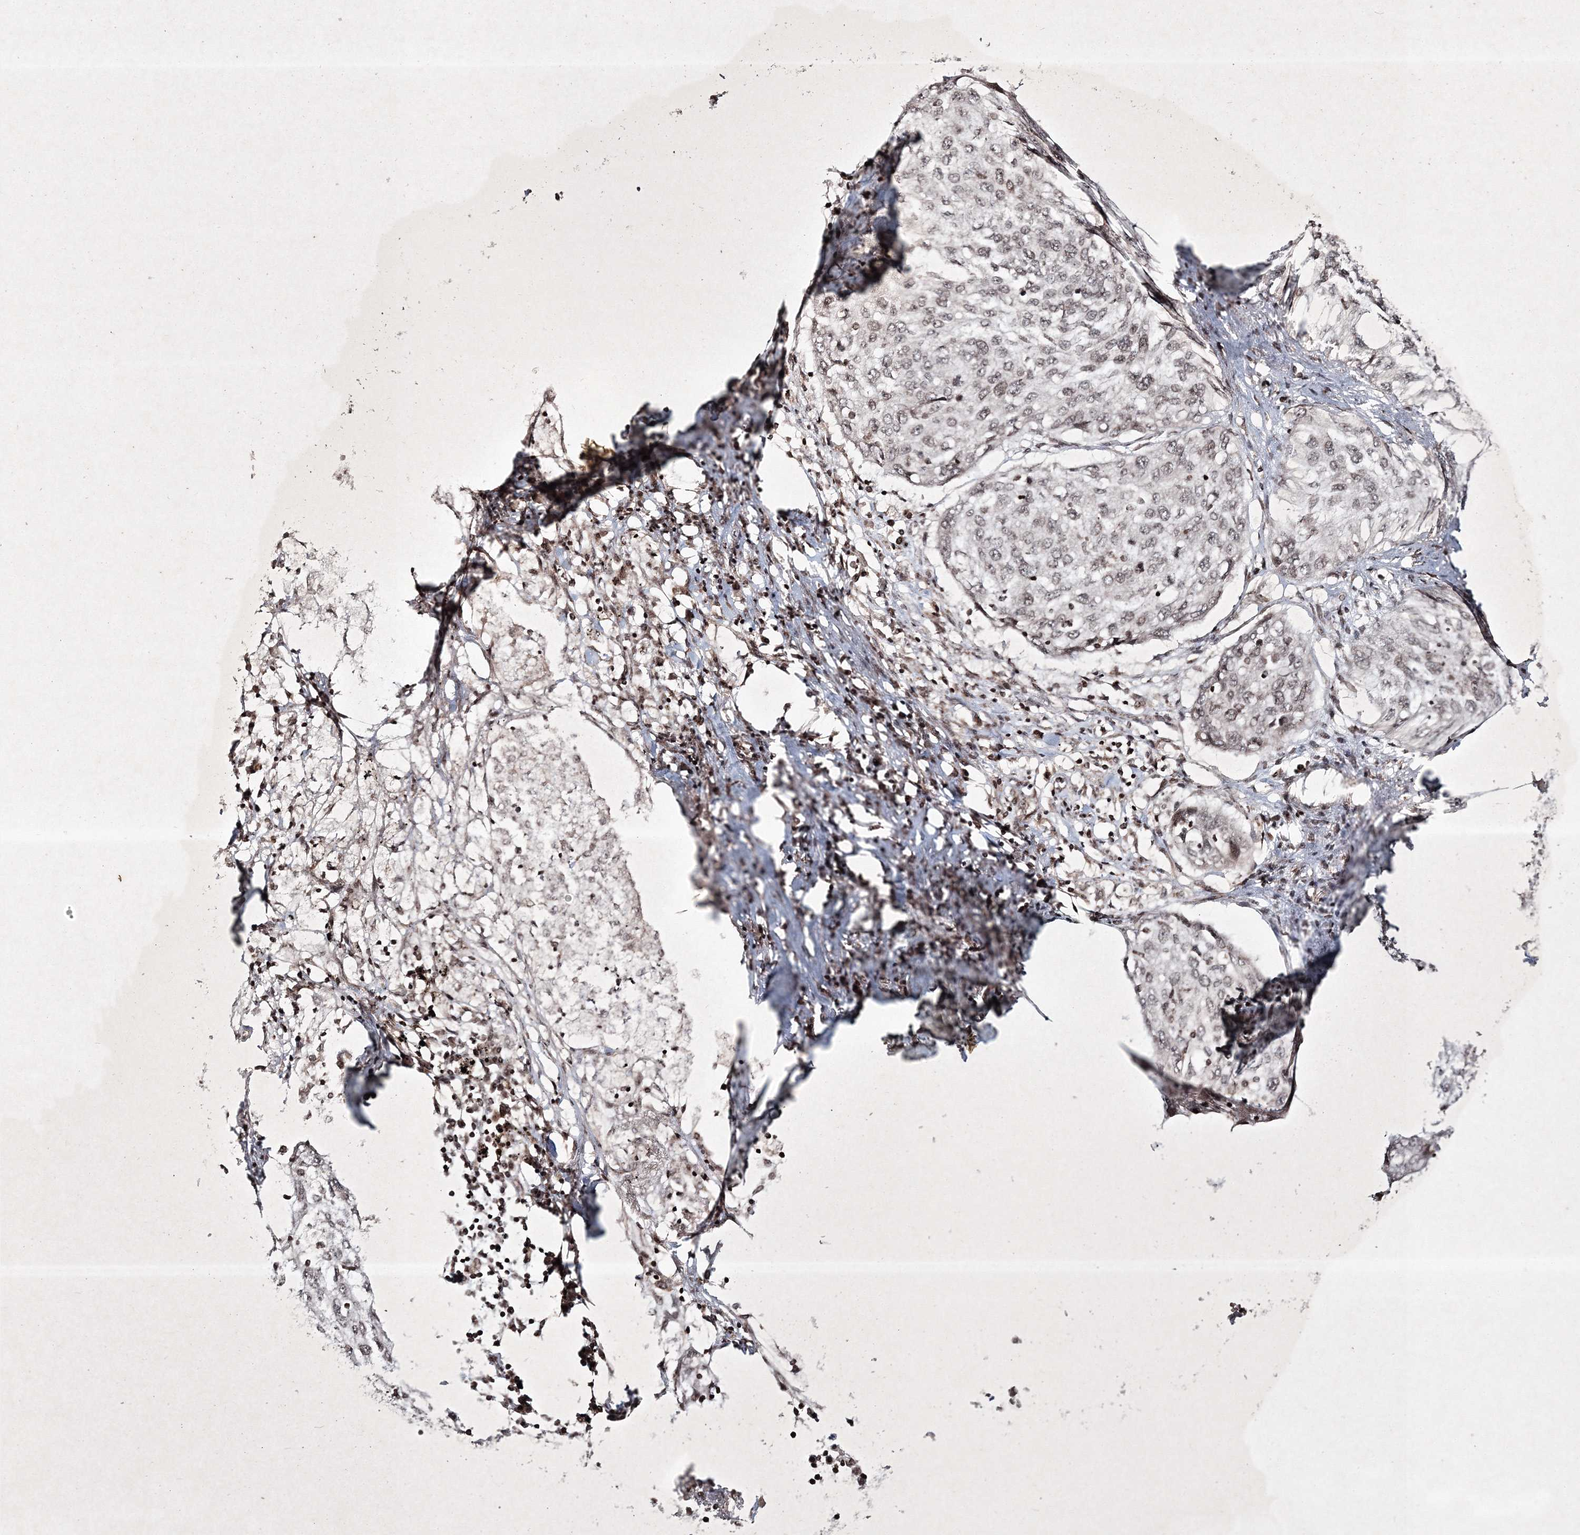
{"staining": {"intensity": "weak", "quantity": "25%-75%", "location": "nuclear"}, "tissue": "lung cancer", "cell_type": "Tumor cells", "image_type": "cancer", "snomed": [{"axis": "morphology", "description": "Squamous cell carcinoma, NOS"}, {"axis": "topography", "description": "Lung"}], "caption": "Immunohistochemistry histopathology image of neoplastic tissue: human lung cancer (squamous cell carcinoma) stained using immunohistochemistry (IHC) demonstrates low levels of weak protein expression localized specifically in the nuclear of tumor cells, appearing as a nuclear brown color.", "gene": "CARM1", "patient": {"sex": "female", "age": 63}}